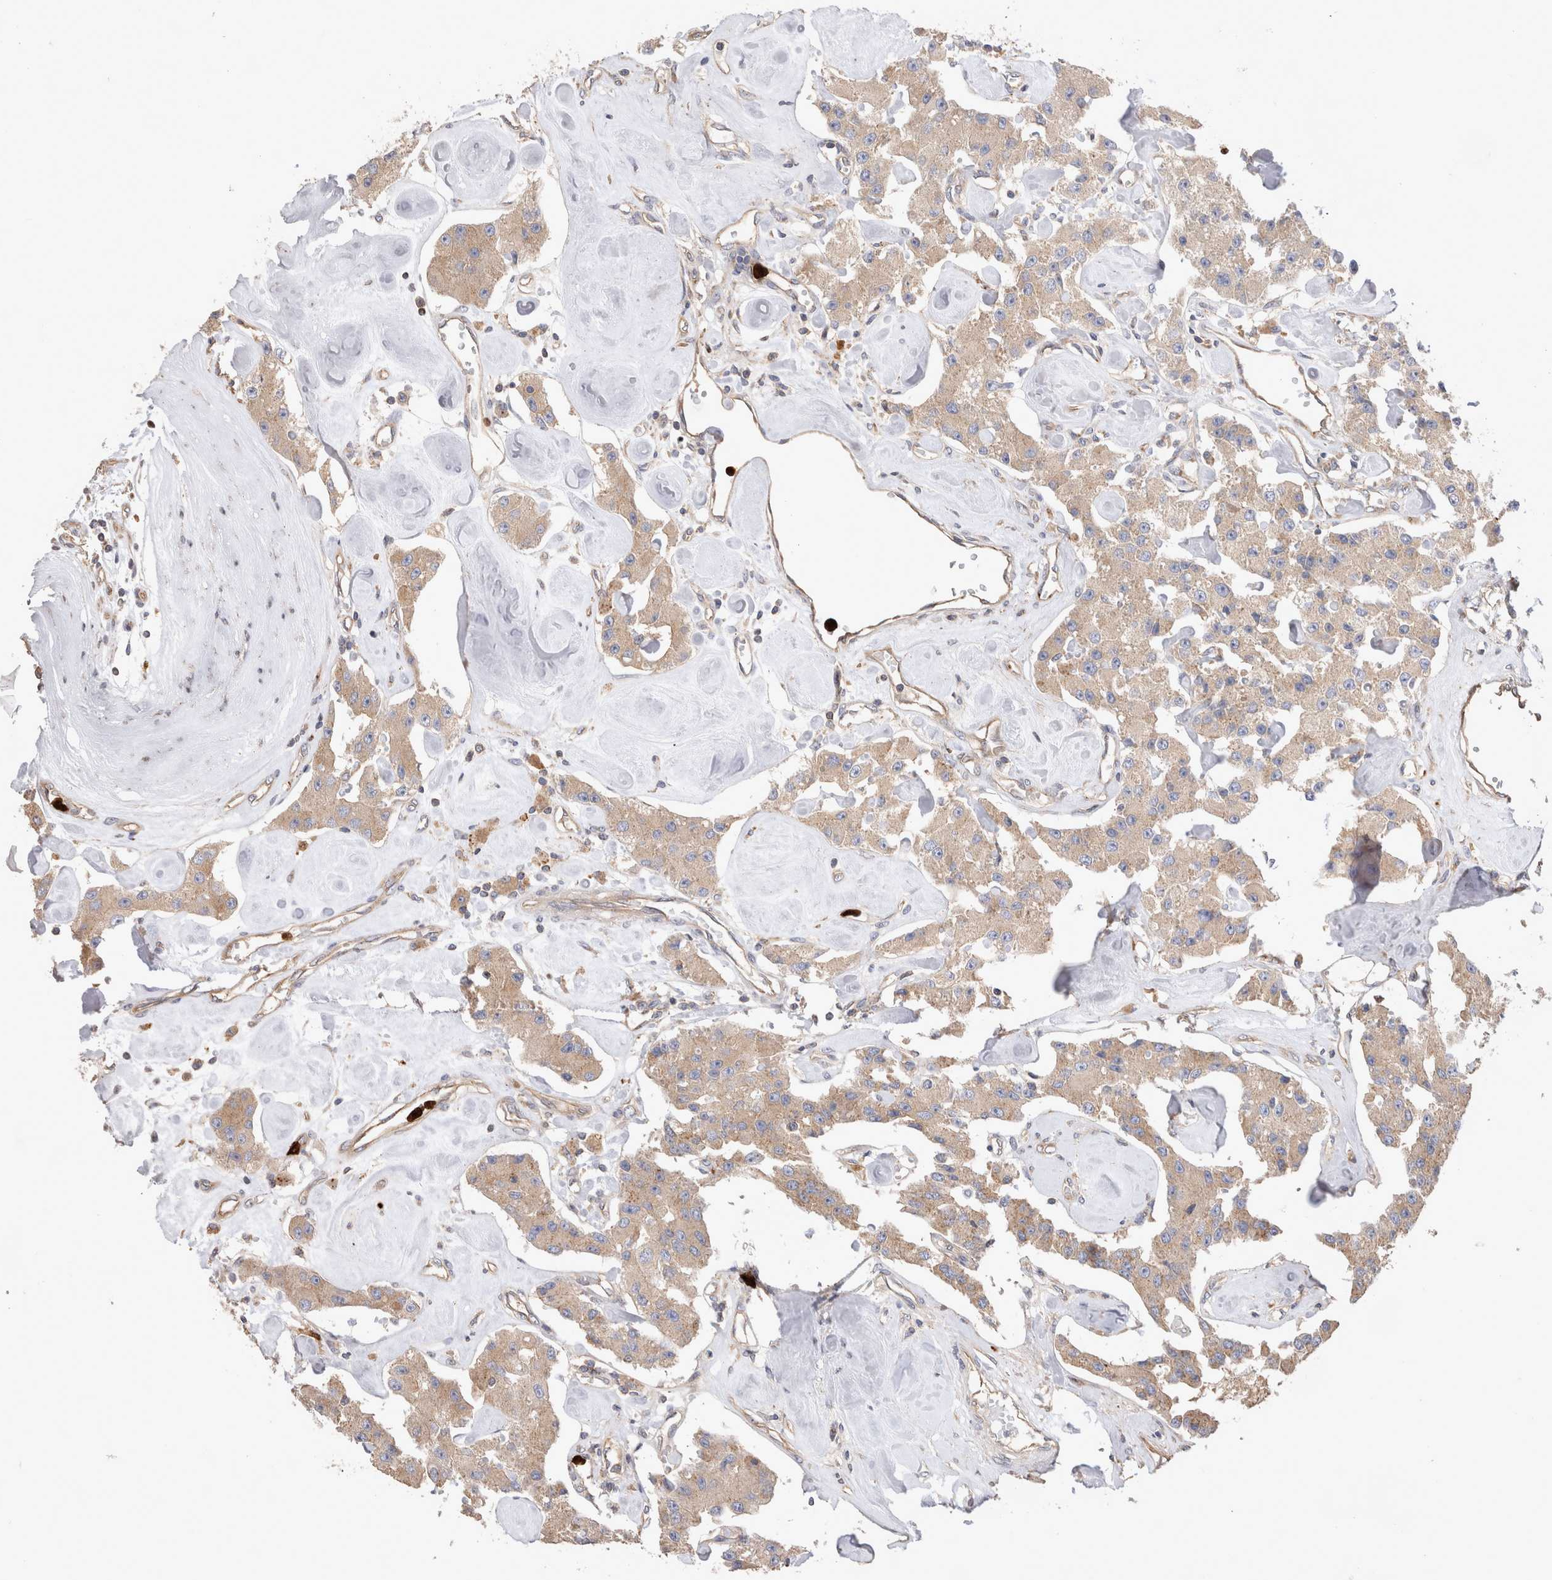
{"staining": {"intensity": "weak", "quantity": ">75%", "location": "cytoplasmic/membranous"}, "tissue": "carcinoid", "cell_type": "Tumor cells", "image_type": "cancer", "snomed": [{"axis": "morphology", "description": "Carcinoid, malignant, NOS"}, {"axis": "topography", "description": "Pancreas"}], "caption": "Carcinoid tissue reveals weak cytoplasmic/membranous staining in approximately >75% of tumor cells, visualized by immunohistochemistry.", "gene": "NXT2", "patient": {"sex": "male", "age": 41}}